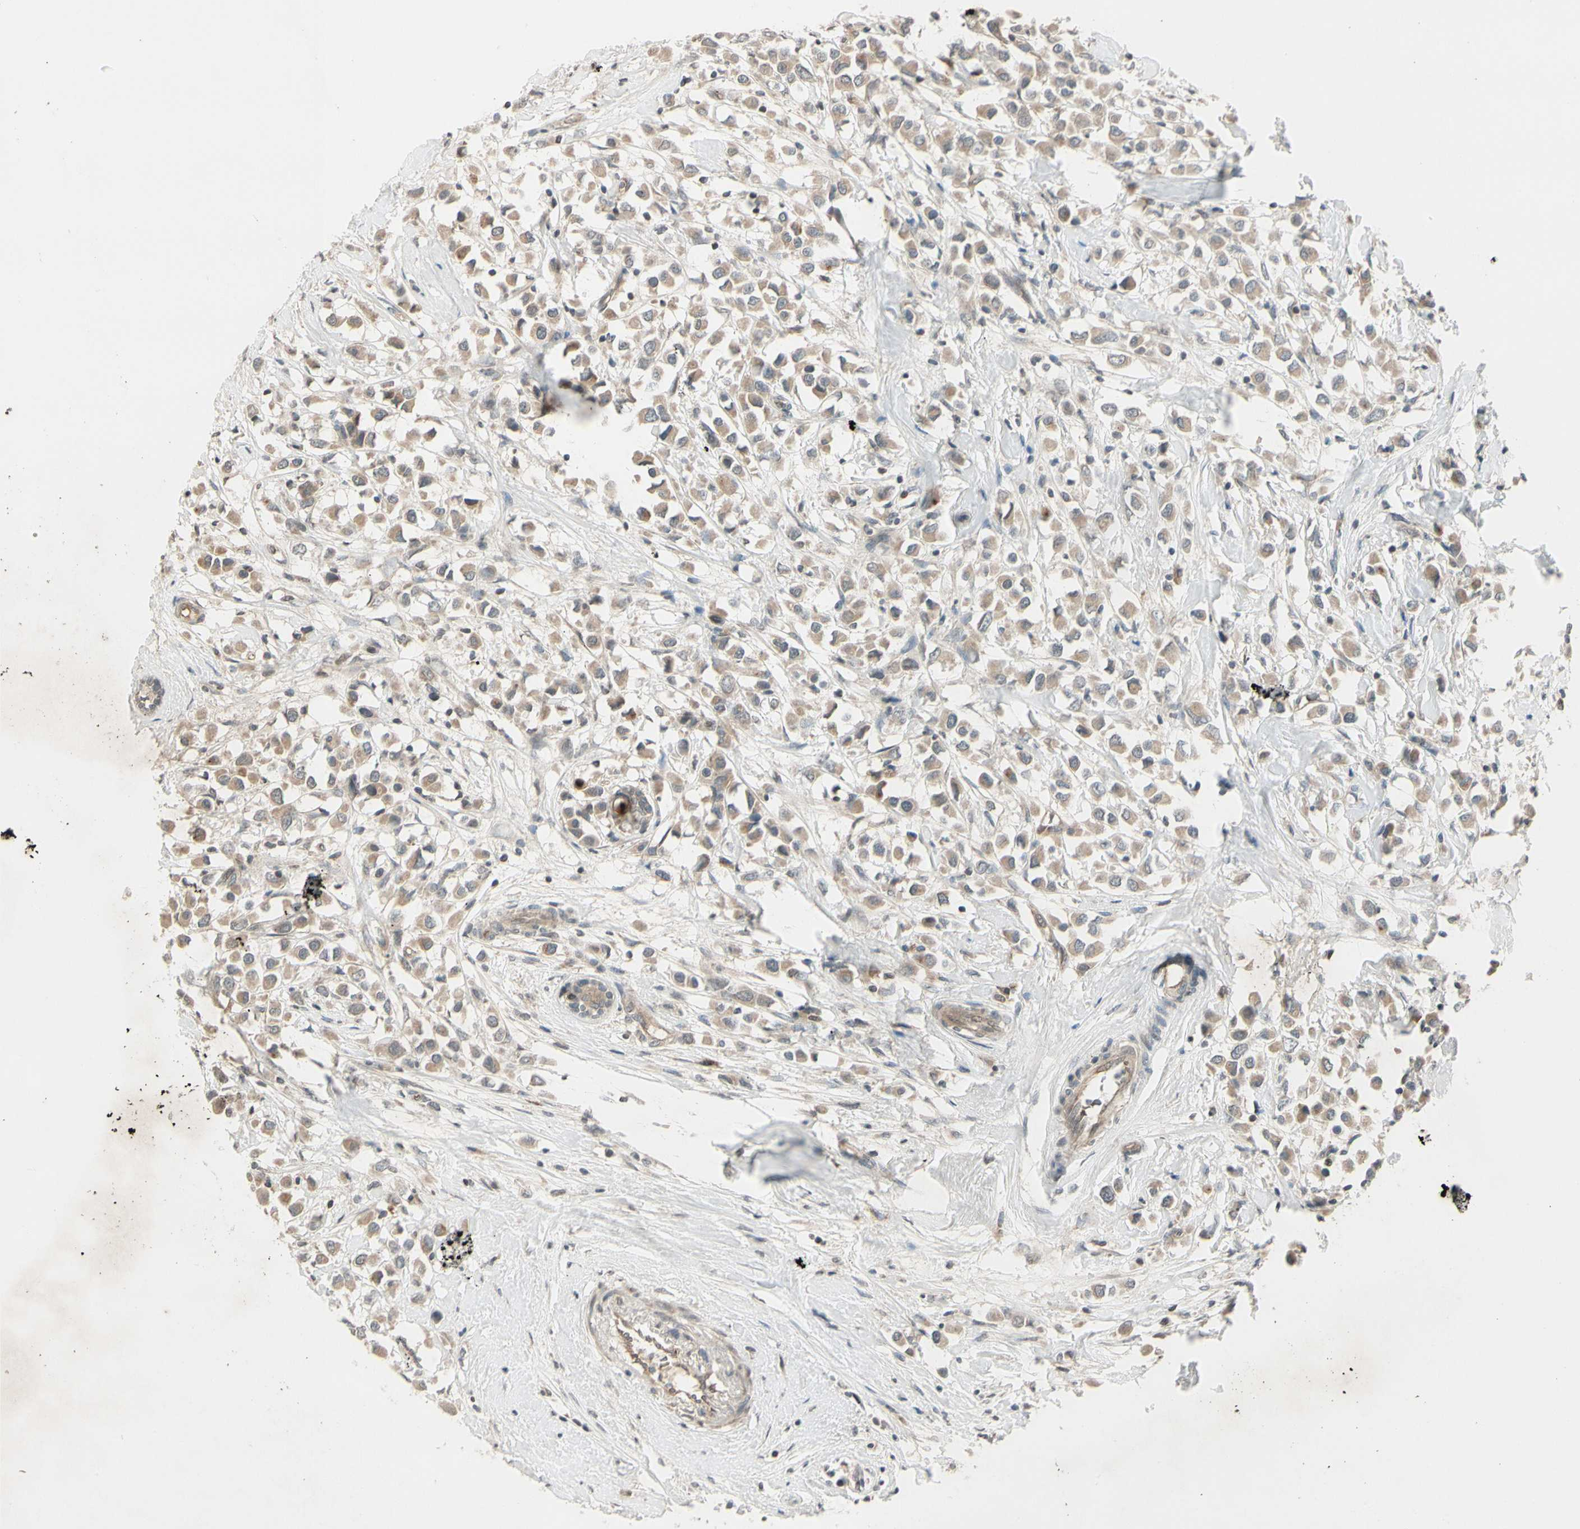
{"staining": {"intensity": "weak", "quantity": ">75%", "location": "cytoplasmic/membranous"}, "tissue": "breast cancer", "cell_type": "Tumor cells", "image_type": "cancer", "snomed": [{"axis": "morphology", "description": "Duct carcinoma"}, {"axis": "topography", "description": "Breast"}], "caption": "This photomicrograph reveals IHC staining of human invasive ductal carcinoma (breast), with low weak cytoplasmic/membranous expression in approximately >75% of tumor cells.", "gene": "FGF10", "patient": {"sex": "female", "age": 61}}